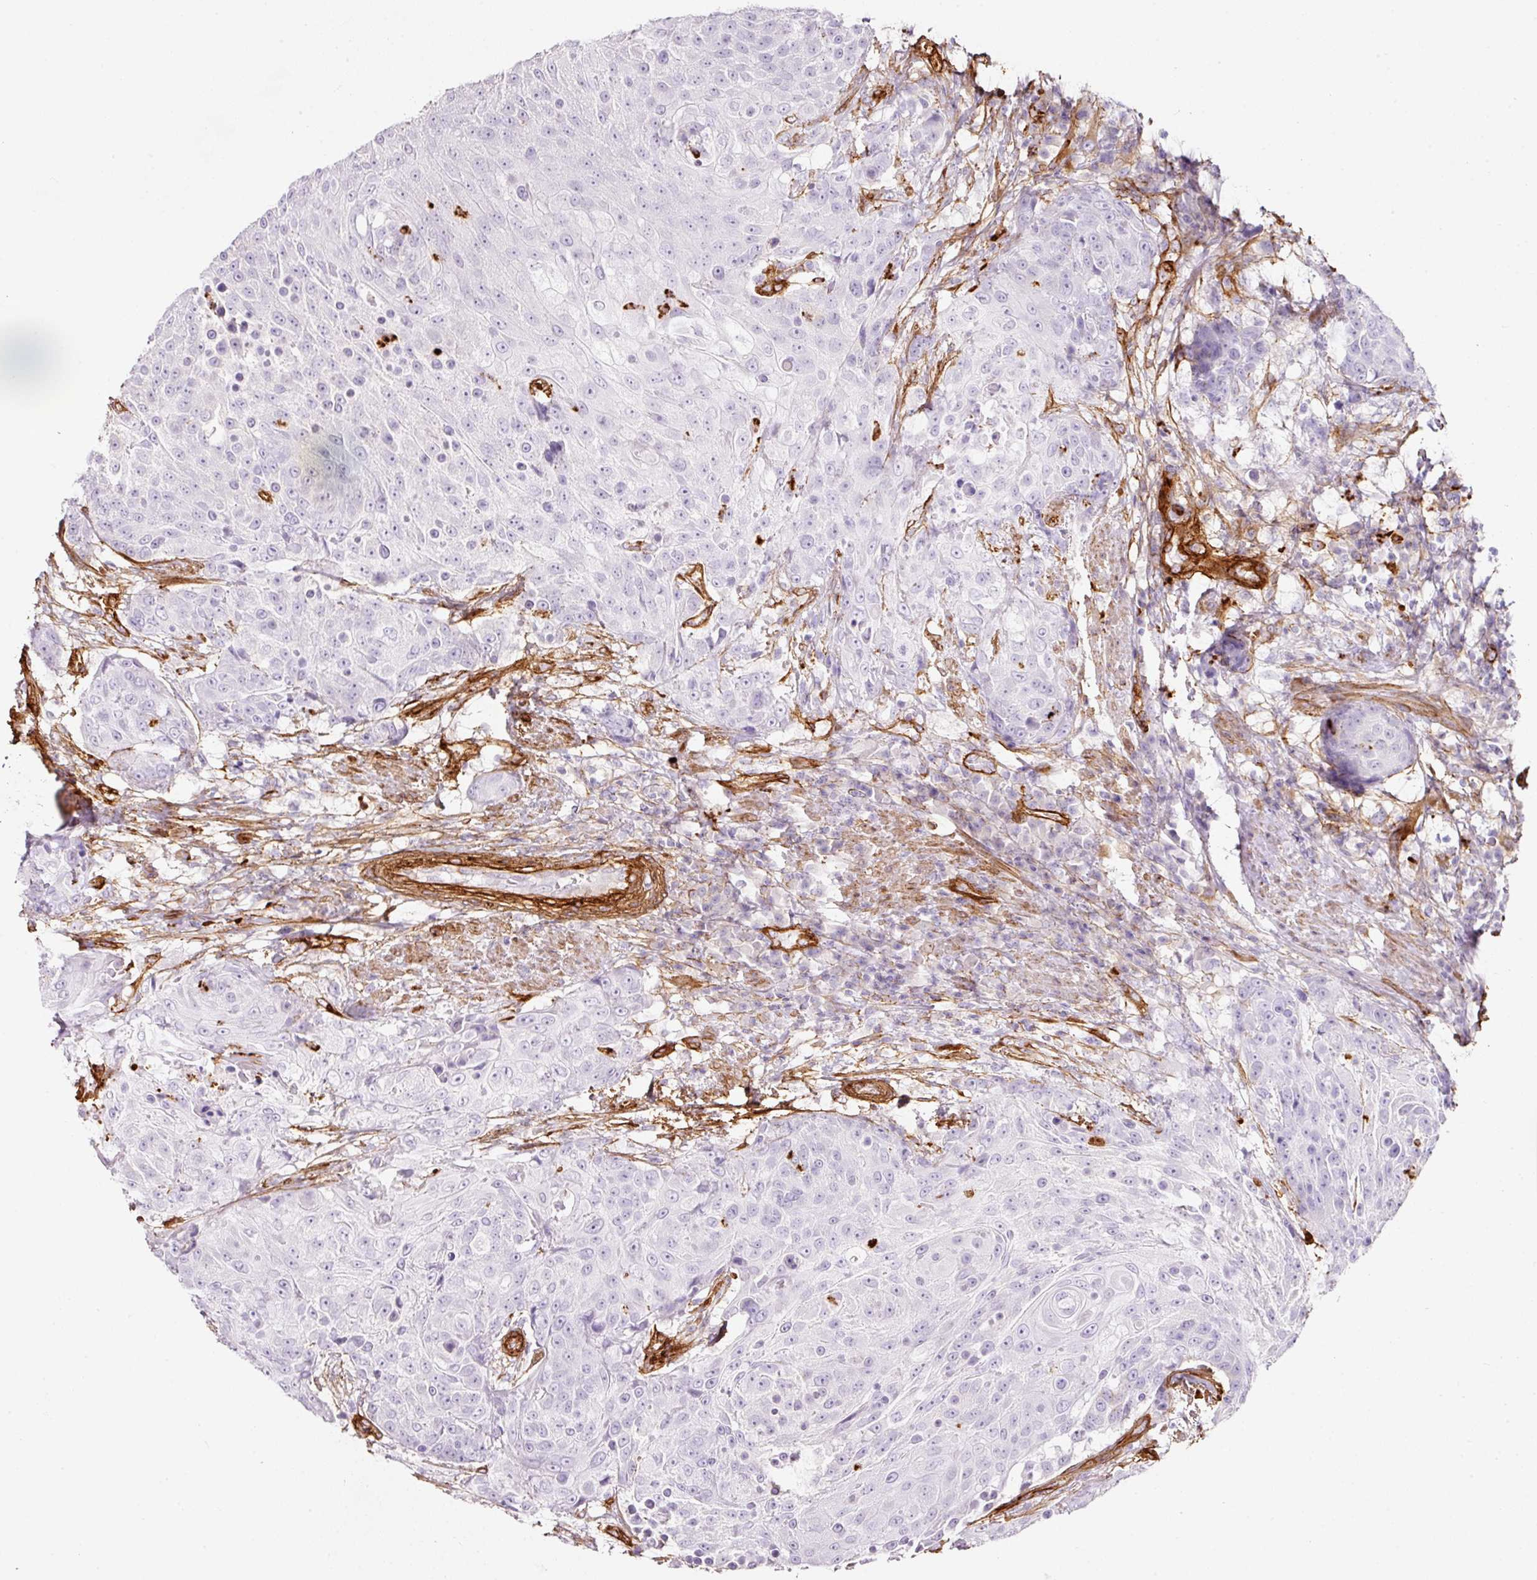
{"staining": {"intensity": "negative", "quantity": "none", "location": "none"}, "tissue": "urothelial cancer", "cell_type": "Tumor cells", "image_type": "cancer", "snomed": [{"axis": "morphology", "description": "Urothelial carcinoma, High grade"}, {"axis": "topography", "description": "Urinary bladder"}], "caption": "IHC histopathology image of urothelial carcinoma (high-grade) stained for a protein (brown), which demonstrates no positivity in tumor cells.", "gene": "LOXL4", "patient": {"sex": "female", "age": 63}}